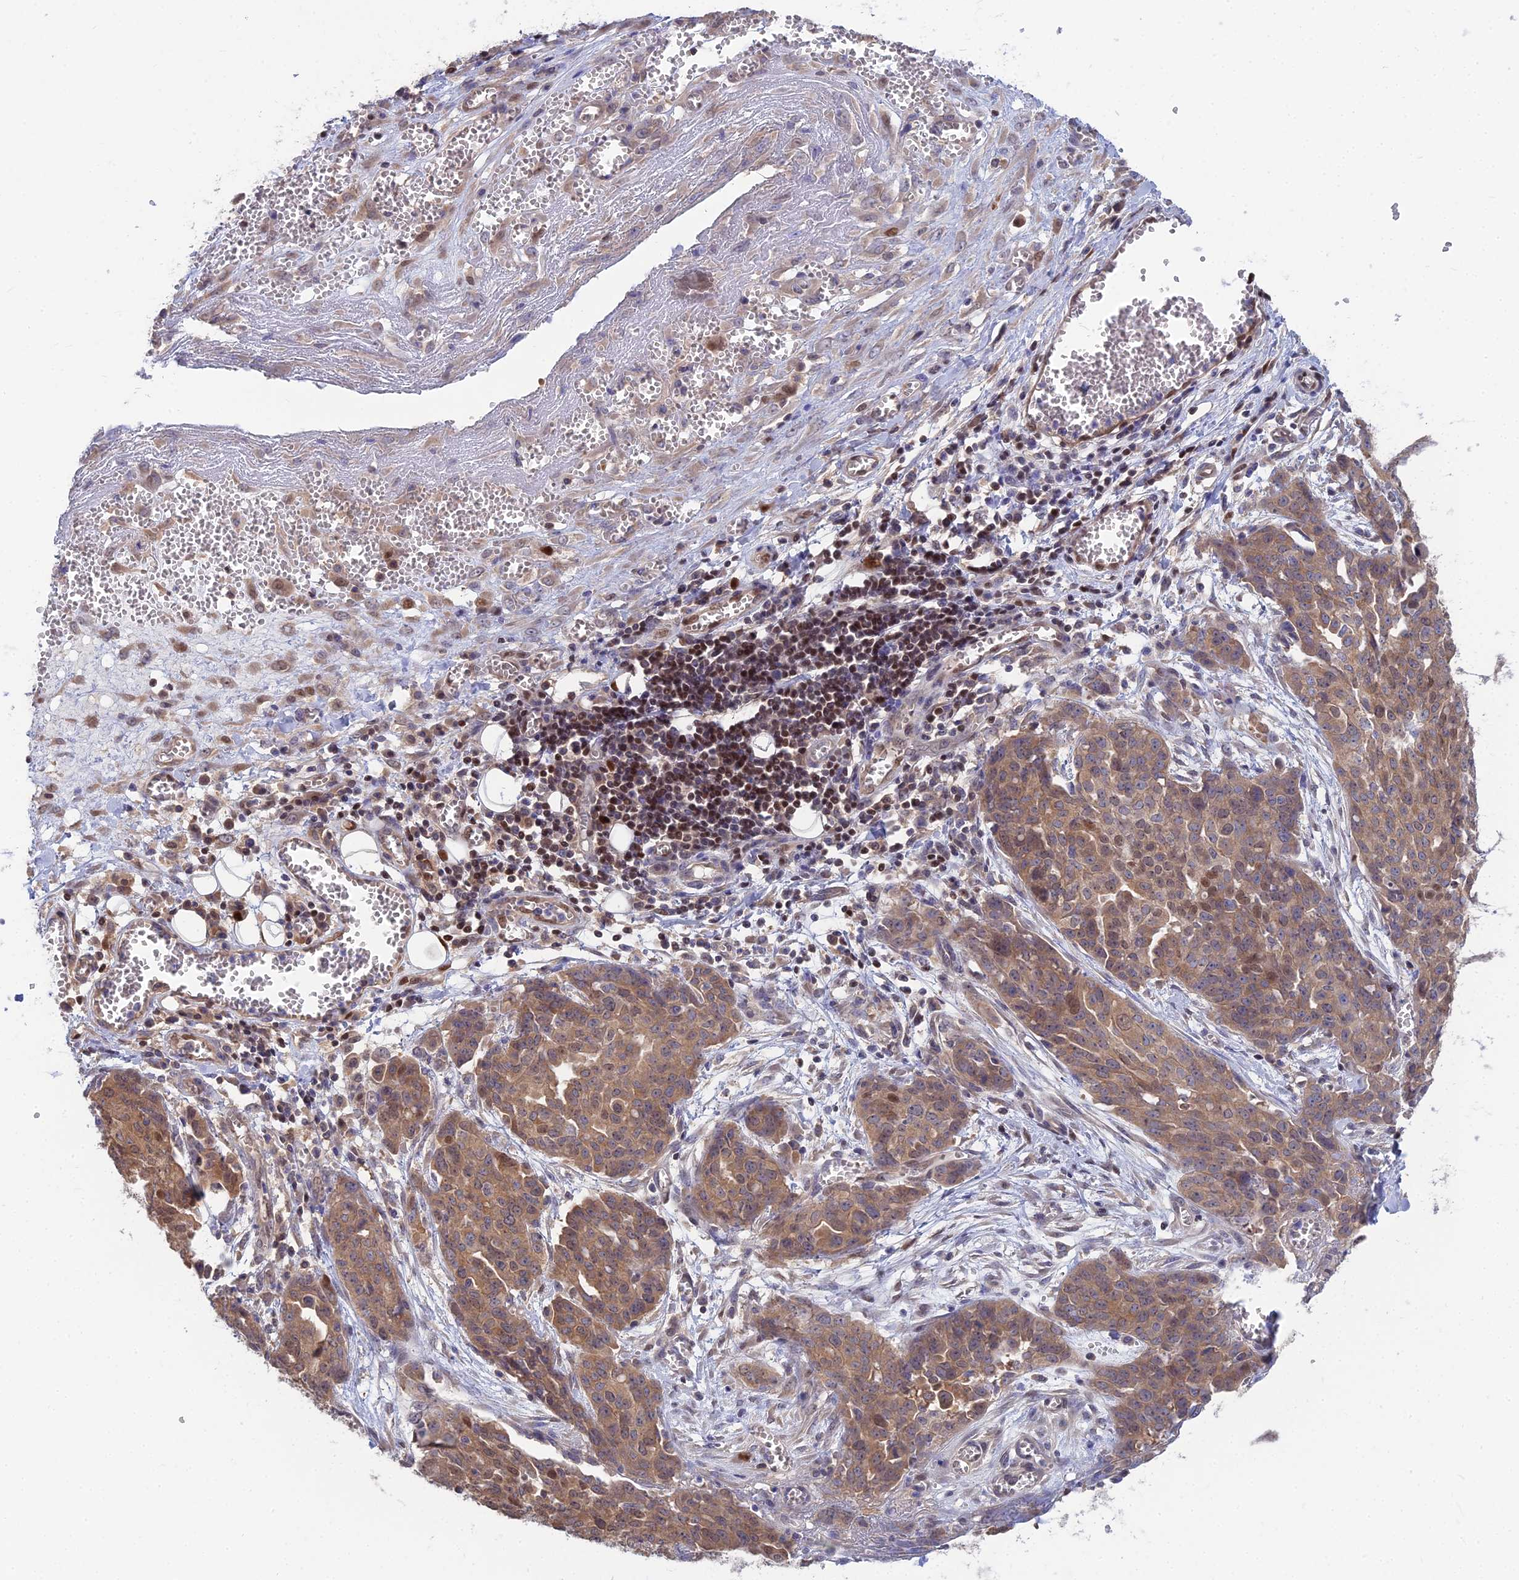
{"staining": {"intensity": "moderate", "quantity": ">75%", "location": "cytoplasmic/membranous,nuclear"}, "tissue": "ovarian cancer", "cell_type": "Tumor cells", "image_type": "cancer", "snomed": [{"axis": "morphology", "description": "Cystadenocarcinoma, serous, NOS"}, {"axis": "topography", "description": "Soft tissue"}, {"axis": "topography", "description": "Ovary"}], "caption": "Immunohistochemical staining of human ovarian cancer reveals medium levels of moderate cytoplasmic/membranous and nuclear positivity in approximately >75% of tumor cells.", "gene": "DNPEP", "patient": {"sex": "female", "age": 57}}